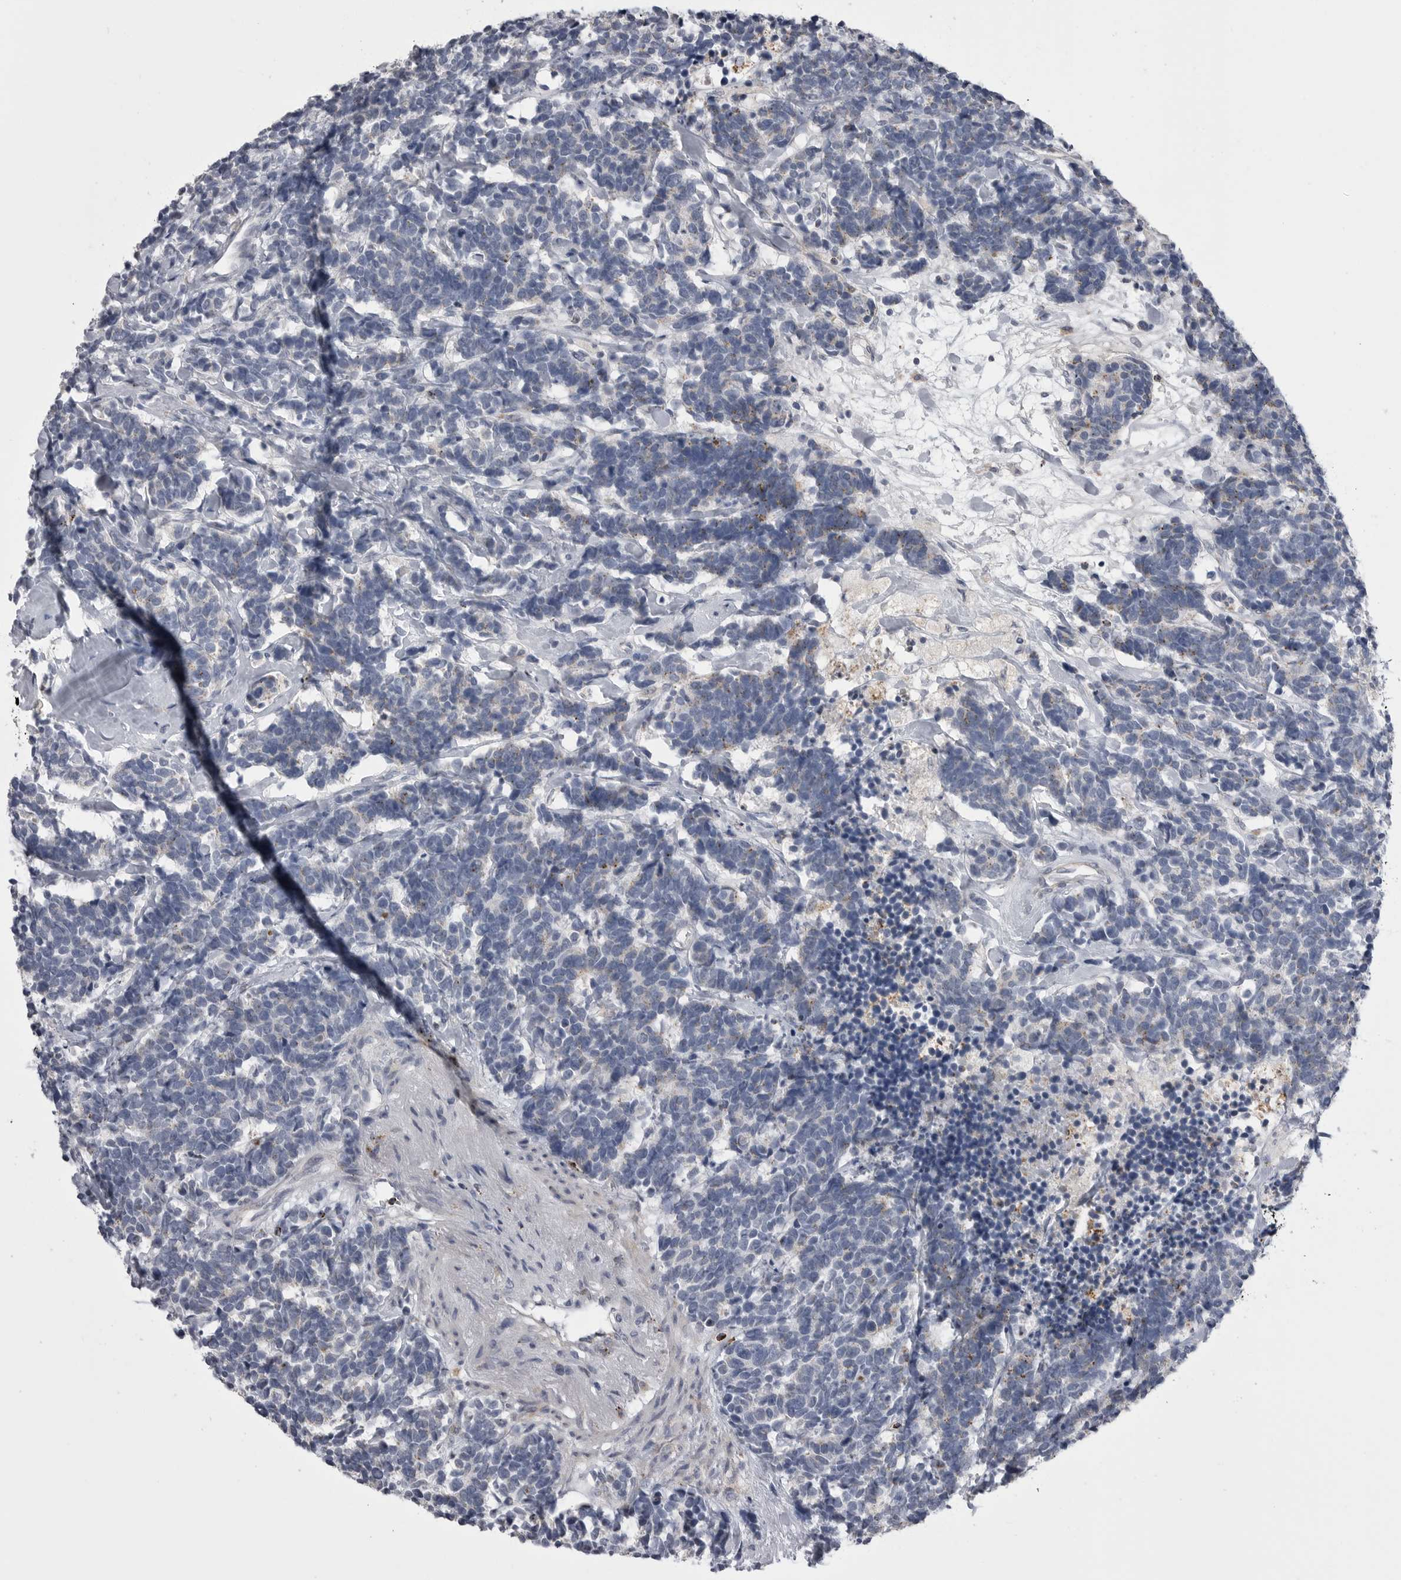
{"staining": {"intensity": "negative", "quantity": "none", "location": "none"}, "tissue": "carcinoid", "cell_type": "Tumor cells", "image_type": "cancer", "snomed": [{"axis": "morphology", "description": "Carcinoma, NOS"}, {"axis": "morphology", "description": "Carcinoid, malignant, NOS"}, {"axis": "topography", "description": "Urinary bladder"}], "caption": "High power microscopy photomicrograph of an IHC image of carcinoma, revealing no significant positivity in tumor cells.", "gene": "PSPN", "patient": {"sex": "male", "age": 57}}